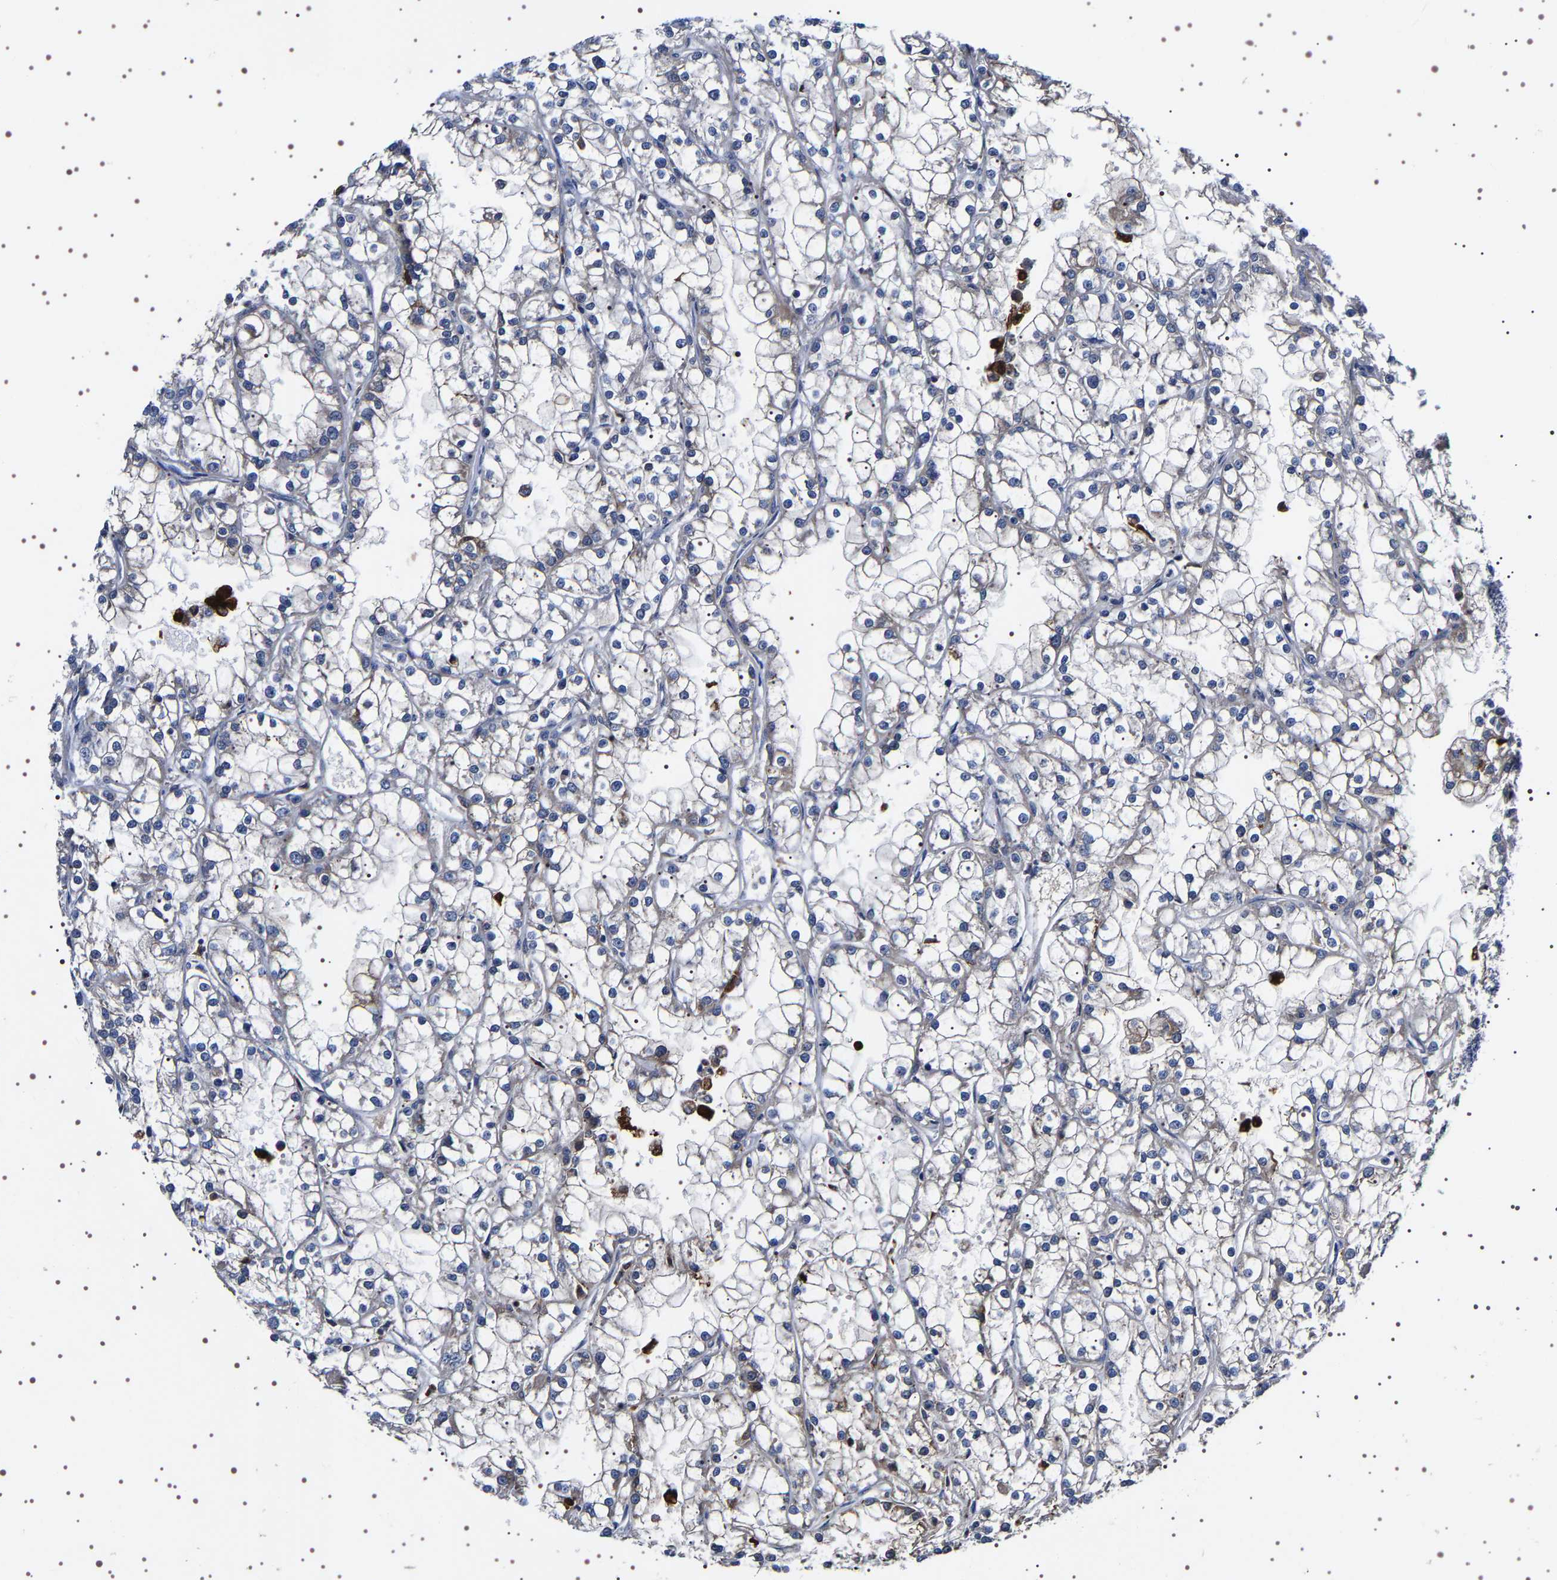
{"staining": {"intensity": "weak", "quantity": "<25%", "location": "cytoplasmic/membranous"}, "tissue": "renal cancer", "cell_type": "Tumor cells", "image_type": "cancer", "snomed": [{"axis": "morphology", "description": "Adenocarcinoma, NOS"}, {"axis": "topography", "description": "Kidney"}], "caption": "This is a photomicrograph of immunohistochemistry (IHC) staining of renal cancer, which shows no staining in tumor cells.", "gene": "ALPL", "patient": {"sex": "female", "age": 52}}